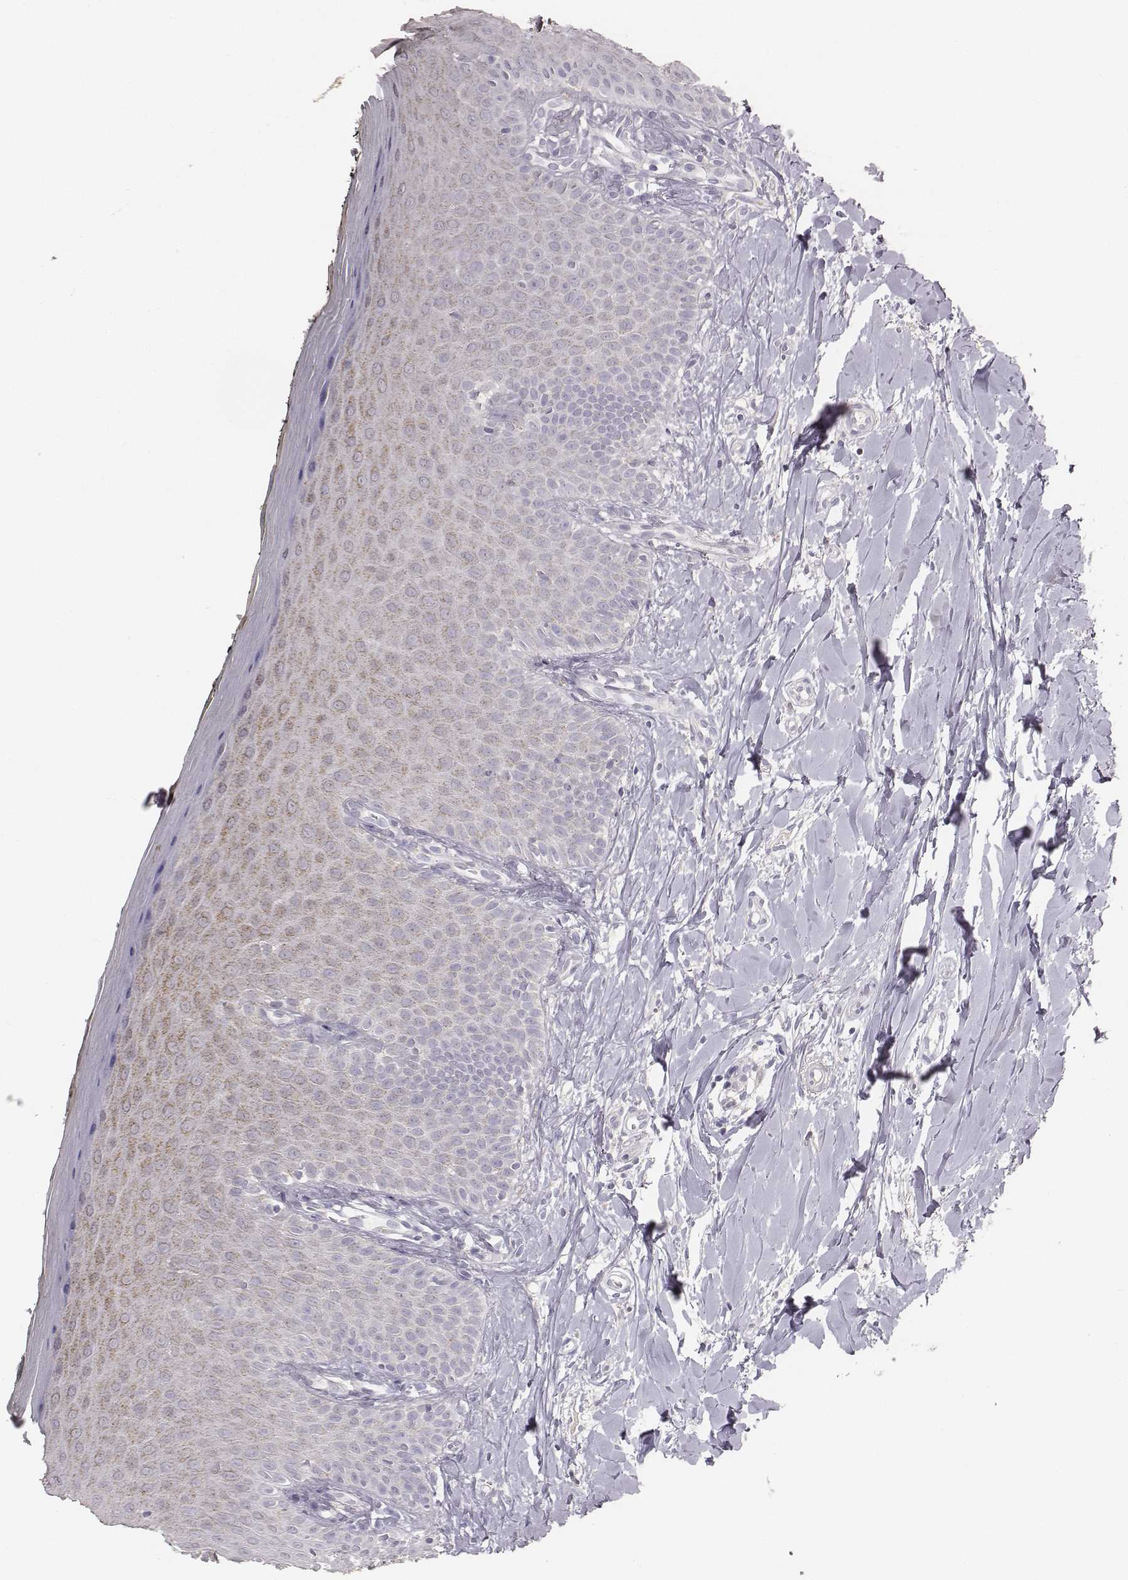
{"staining": {"intensity": "negative", "quantity": "none", "location": "none"}, "tissue": "oral mucosa", "cell_type": "Squamous epithelial cells", "image_type": "normal", "snomed": [{"axis": "morphology", "description": "Normal tissue, NOS"}, {"axis": "topography", "description": "Oral tissue"}], "caption": "A micrograph of oral mucosa stained for a protein shows no brown staining in squamous epithelial cells.", "gene": "ABCD3", "patient": {"sex": "female", "age": 43}}